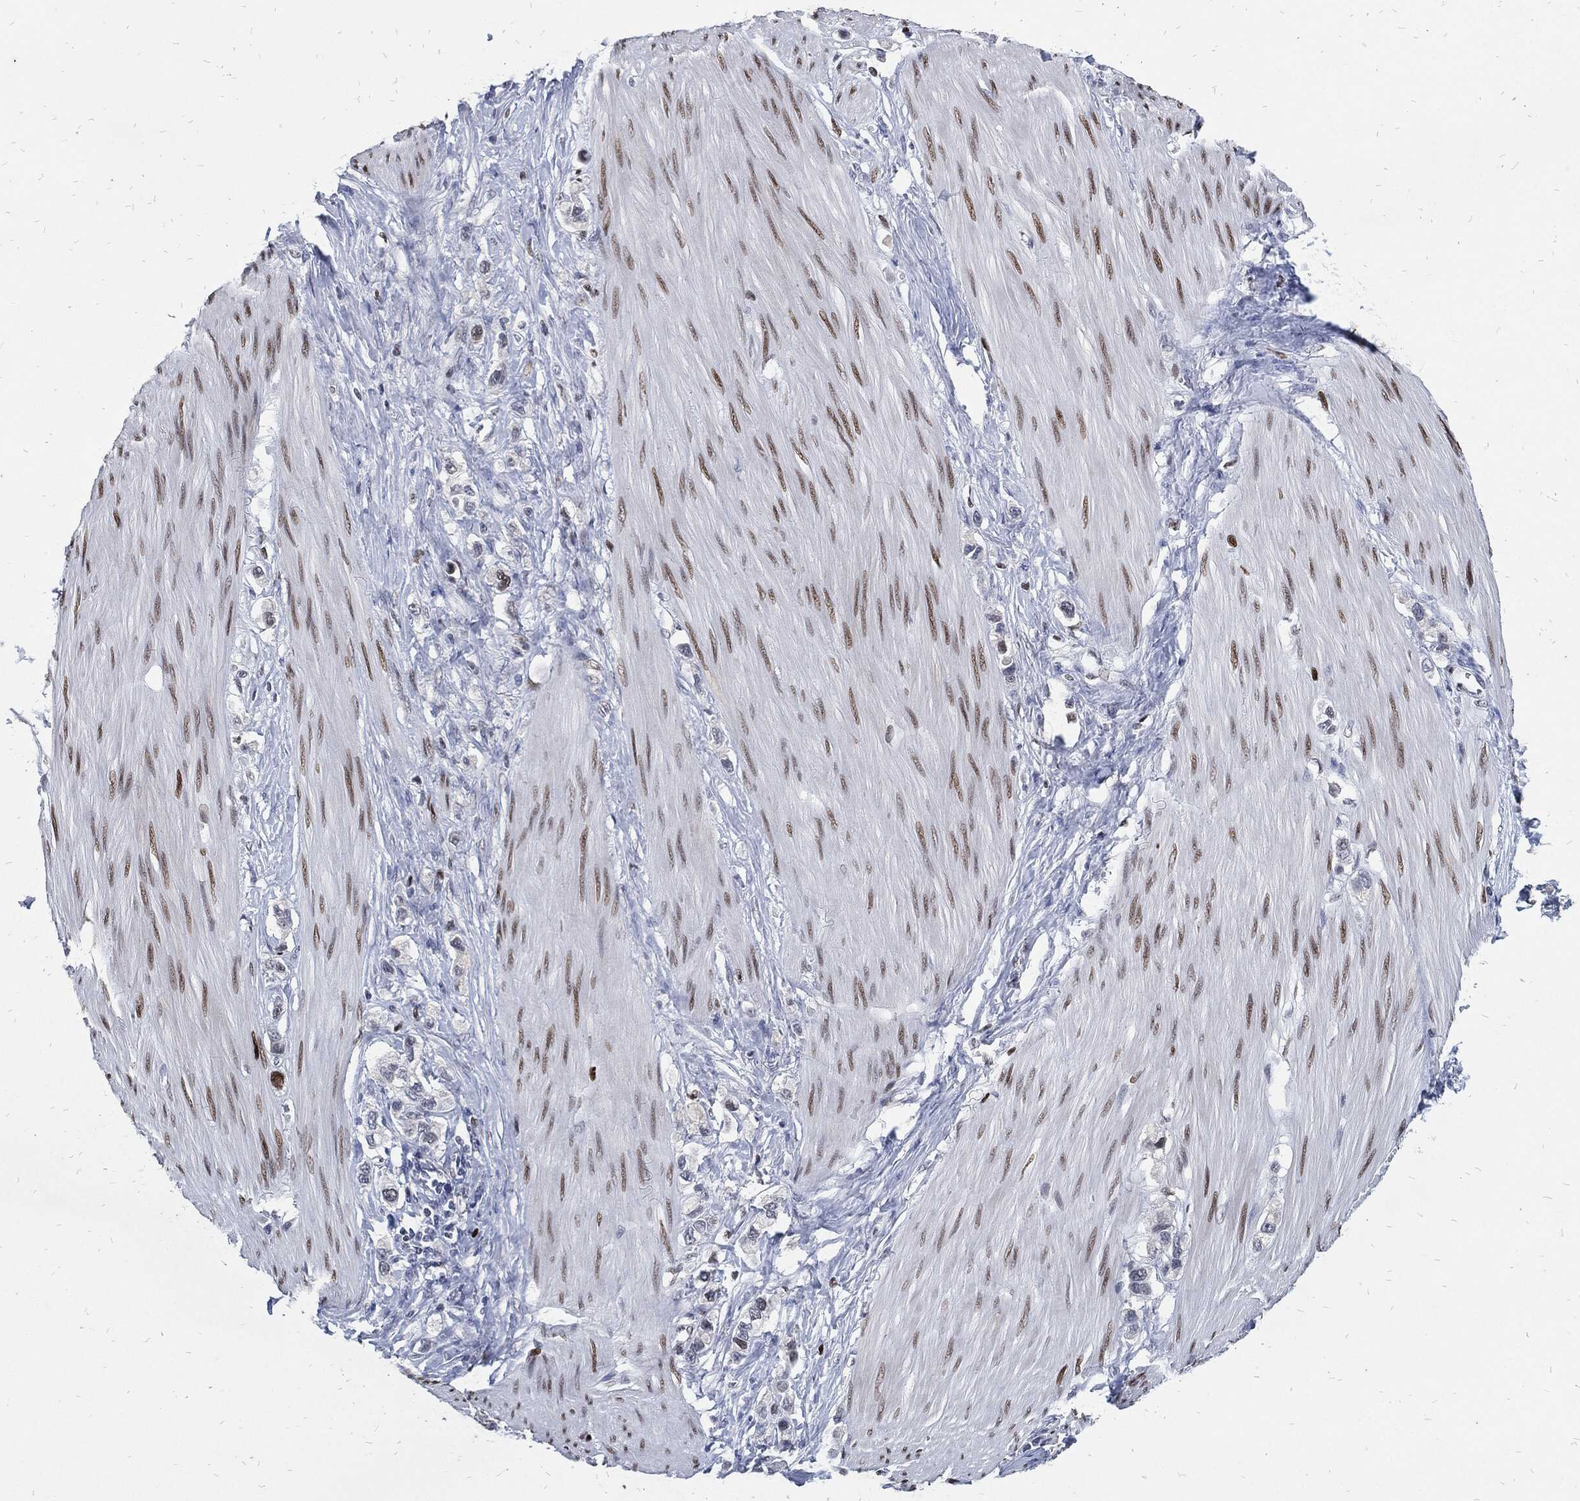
{"staining": {"intensity": "negative", "quantity": "none", "location": "none"}, "tissue": "stomach cancer", "cell_type": "Tumor cells", "image_type": "cancer", "snomed": [{"axis": "morphology", "description": "Normal tissue, NOS"}, {"axis": "morphology", "description": "Adenocarcinoma, NOS"}, {"axis": "morphology", "description": "Adenocarcinoma, High grade"}, {"axis": "topography", "description": "Stomach, upper"}, {"axis": "topography", "description": "Stomach"}], "caption": "DAB (3,3'-diaminobenzidine) immunohistochemical staining of human high-grade adenocarcinoma (stomach) displays no significant expression in tumor cells.", "gene": "JUN", "patient": {"sex": "female", "age": 65}}